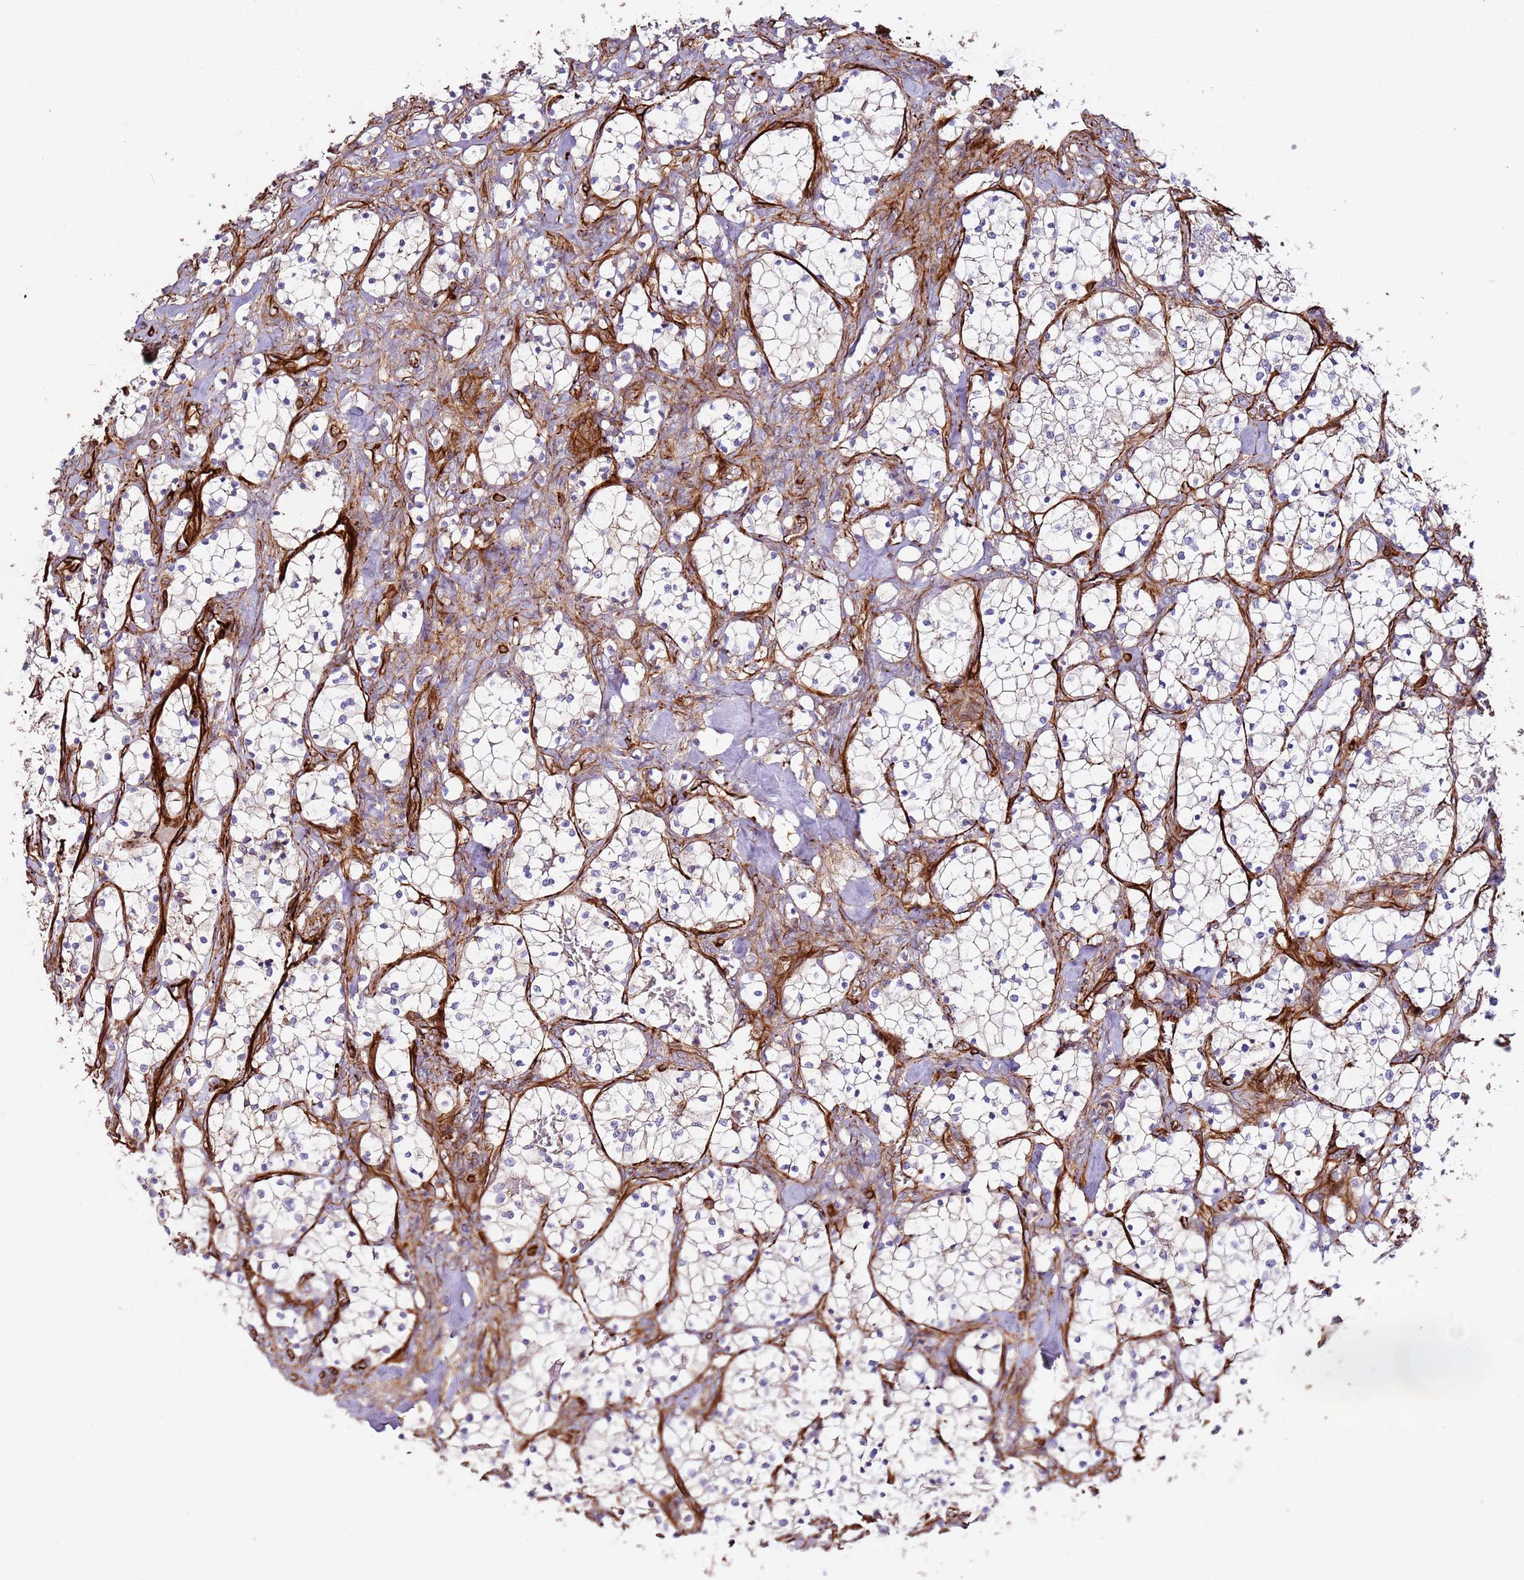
{"staining": {"intensity": "negative", "quantity": "none", "location": "none"}, "tissue": "renal cancer", "cell_type": "Tumor cells", "image_type": "cancer", "snomed": [{"axis": "morphology", "description": "Adenocarcinoma, NOS"}, {"axis": "topography", "description": "Kidney"}], "caption": "Immunohistochemistry photomicrograph of neoplastic tissue: human renal cancer (adenocarcinoma) stained with DAB (3,3'-diaminobenzidine) shows no significant protein positivity in tumor cells.", "gene": "MRGPRE", "patient": {"sex": "female", "age": 69}}